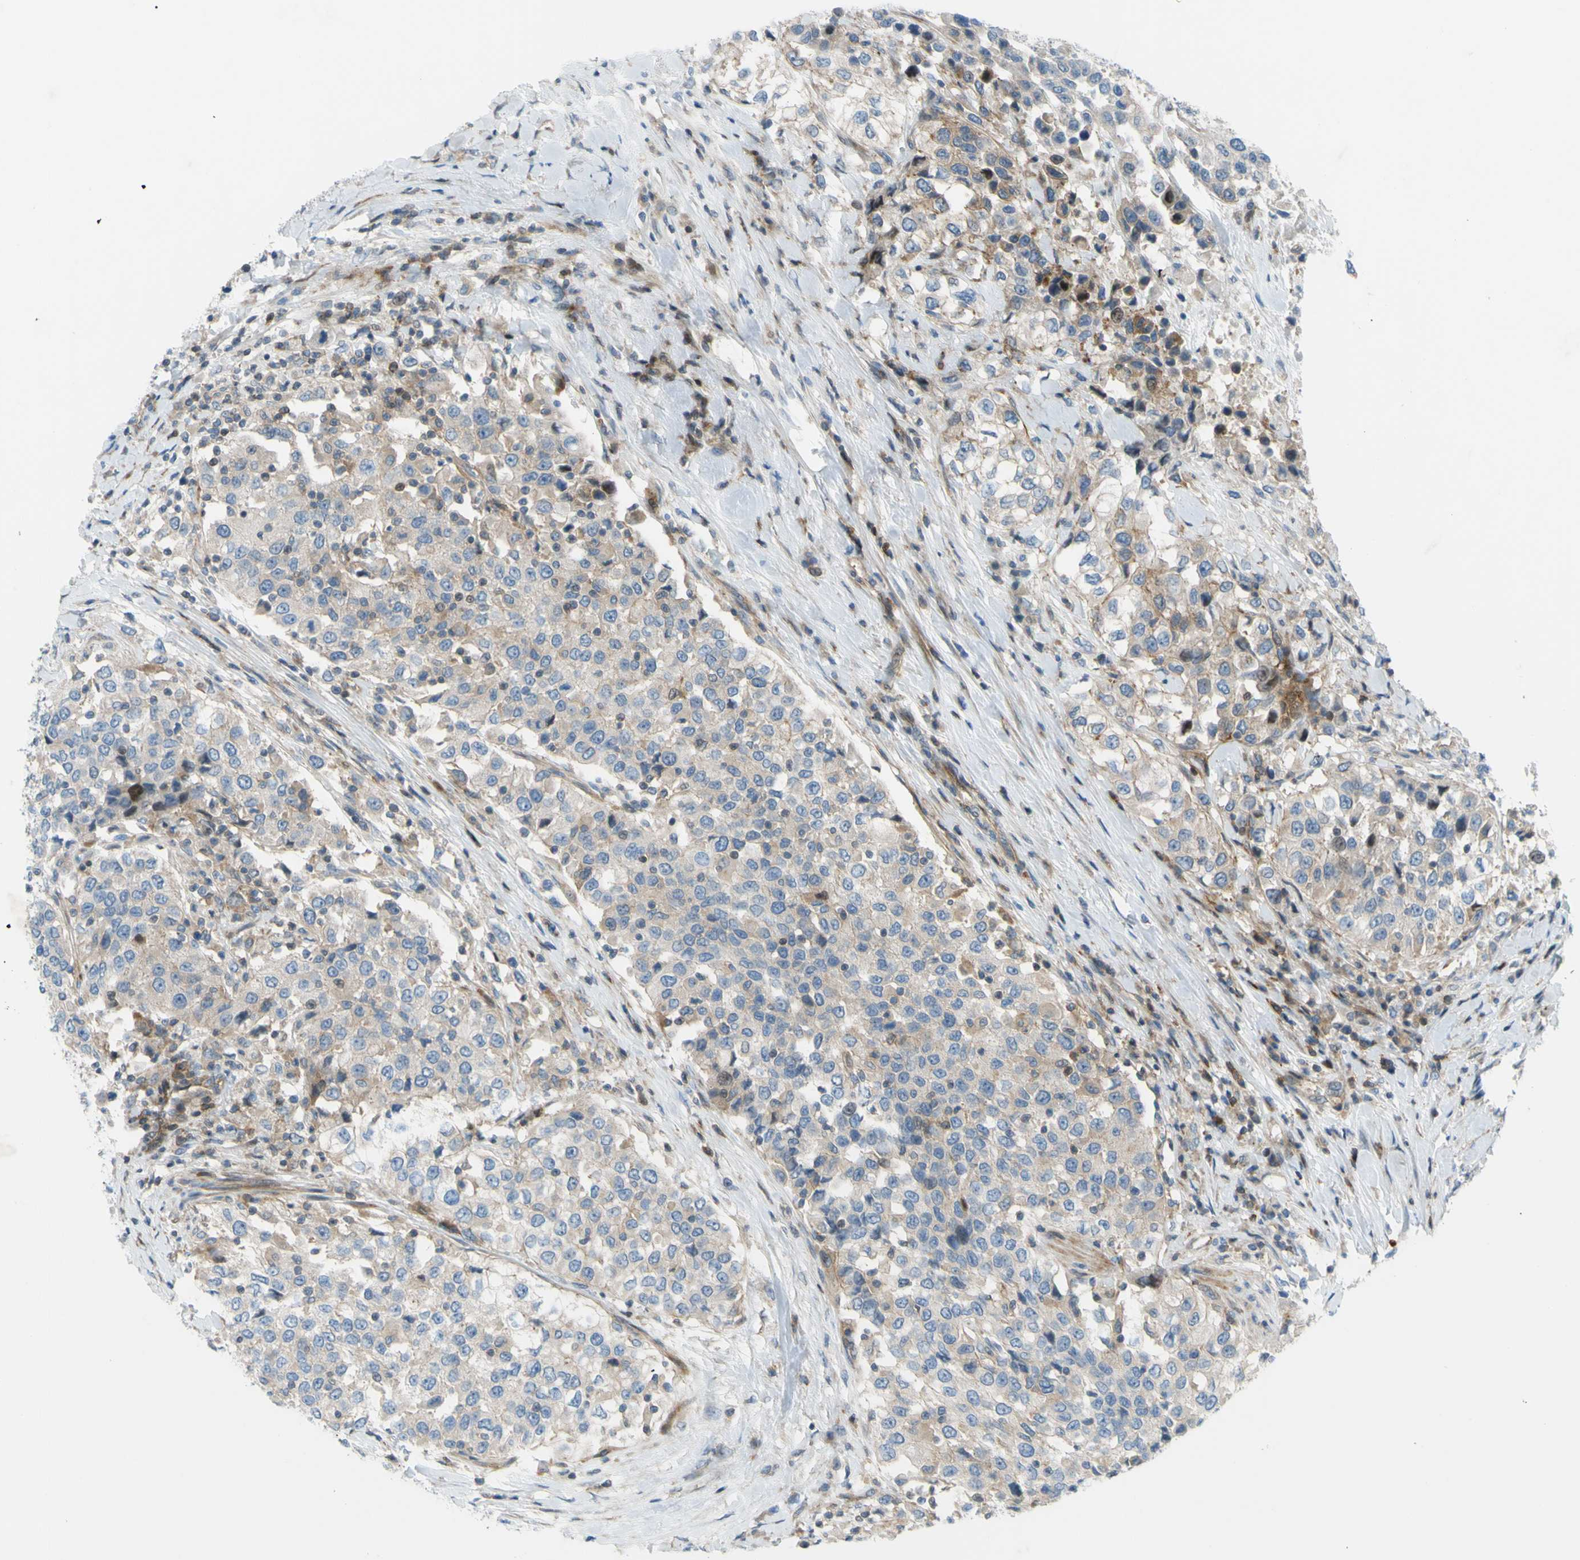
{"staining": {"intensity": "weak", "quantity": ">75%", "location": "cytoplasmic/membranous"}, "tissue": "urothelial cancer", "cell_type": "Tumor cells", "image_type": "cancer", "snomed": [{"axis": "morphology", "description": "Urothelial carcinoma, High grade"}, {"axis": "topography", "description": "Urinary bladder"}], "caption": "This histopathology image demonstrates immunohistochemistry staining of human high-grade urothelial carcinoma, with low weak cytoplasmic/membranous expression in approximately >75% of tumor cells.", "gene": "PAK2", "patient": {"sex": "female", "age": 80}}